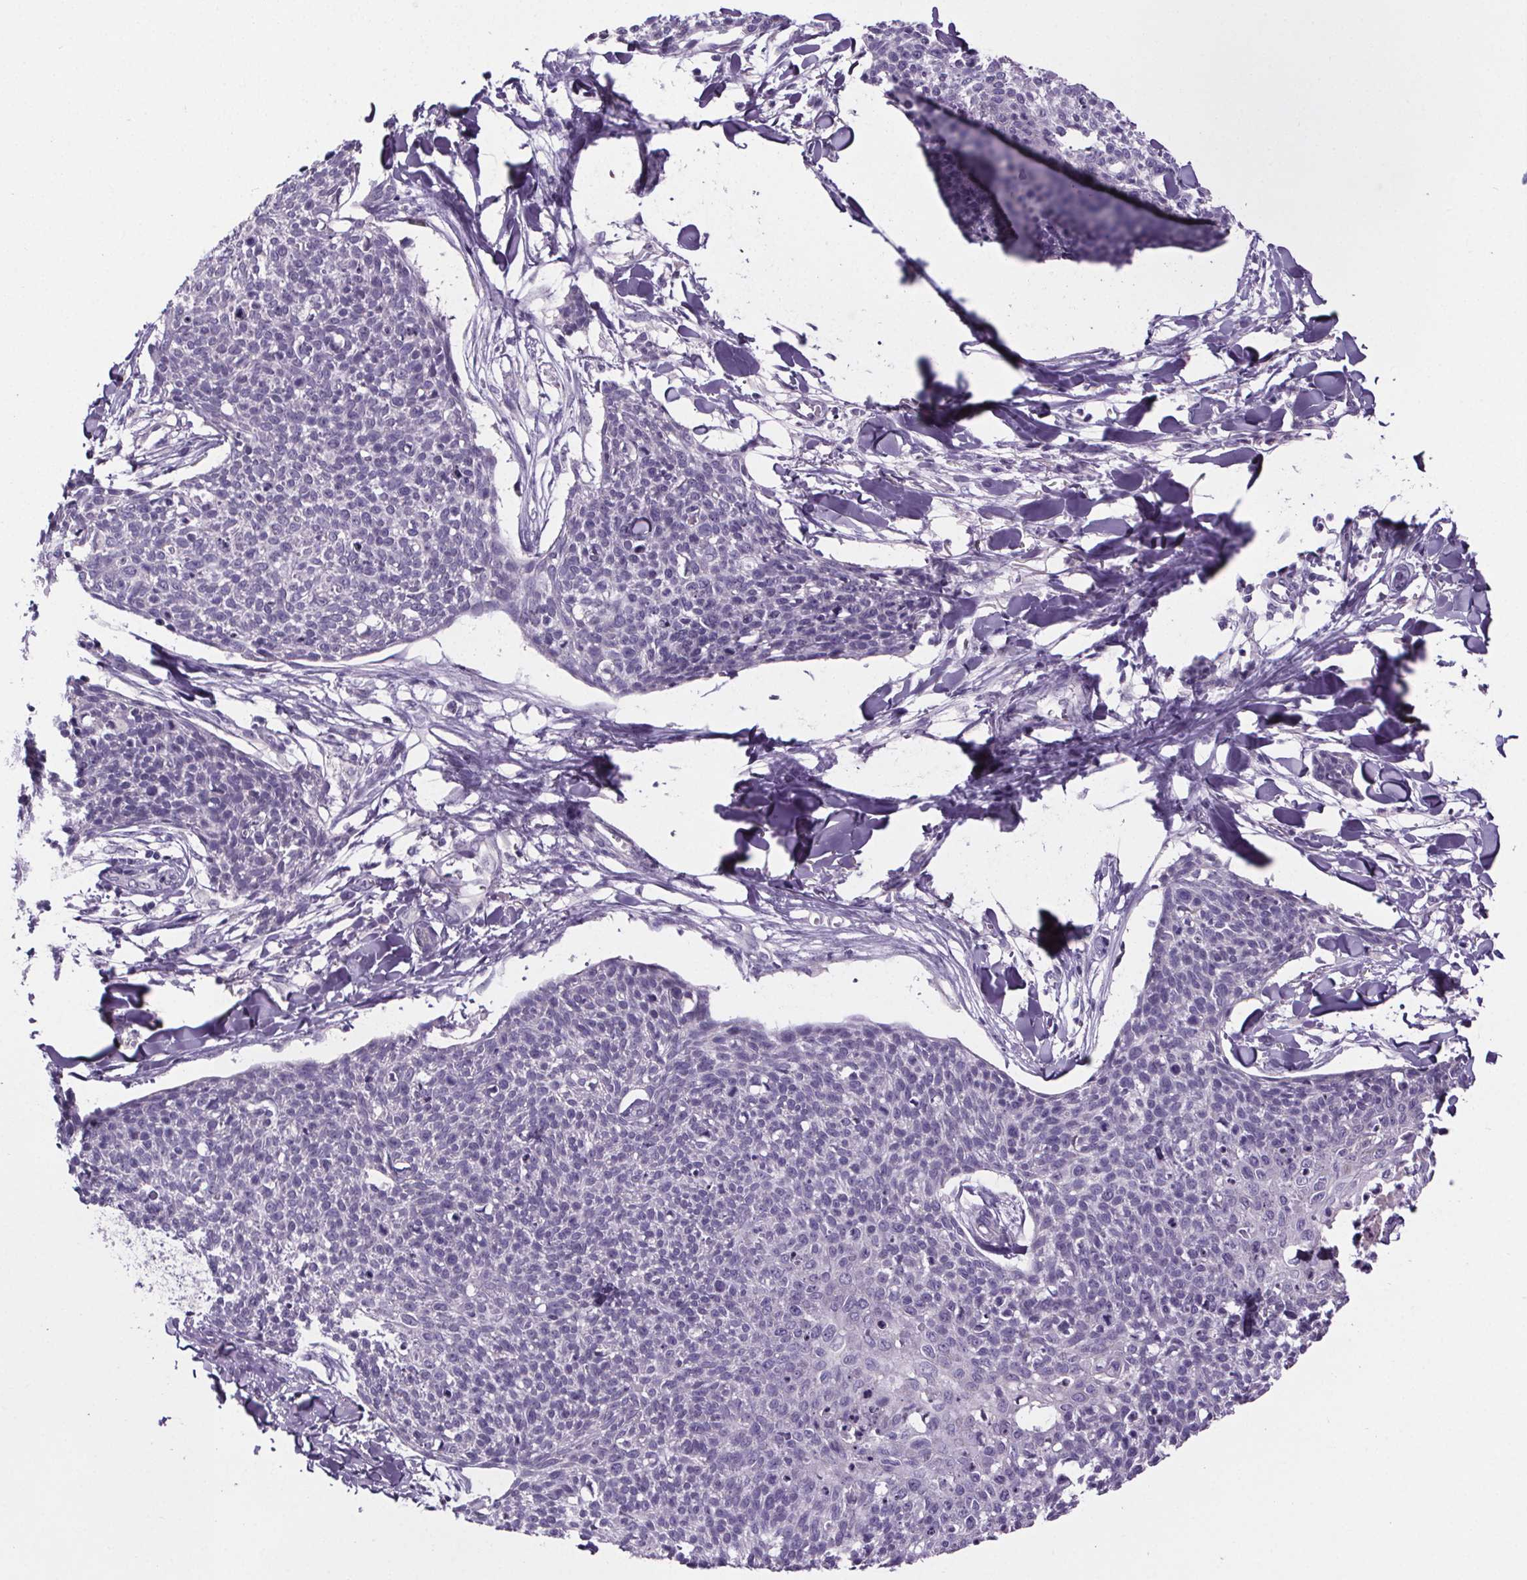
{"staining": {"intensity": "negative", "quantity": "none", "location": "none"}, "tissue": "skin cancer", "cell_type": "Tumor cells", "image_type": "cancer", "snomed": [{"axis": "morphology", "description": "Squamous cell carcinoma, NOS"}, {"axis": "topography", "description": "Skin"}, {"axis": "topography", "description": "Vulva"}], "caption": "High magnification brightfield microscopy of skin squamous cell carcinoma stained with DAB (3,3'-diaminobenzidine) (brown) and counterstained with hematoxylin (blue): tumor cells show no significant staining. Brightfield microscopy of immunohistochemistry (IHC) stained with DAB (3,3'-diaminobenzidine) (brown) and hematoxylin (blue), captured at high magnification.", "gene": "CUBN", "patient": {"sex": "female", "age": 75}}